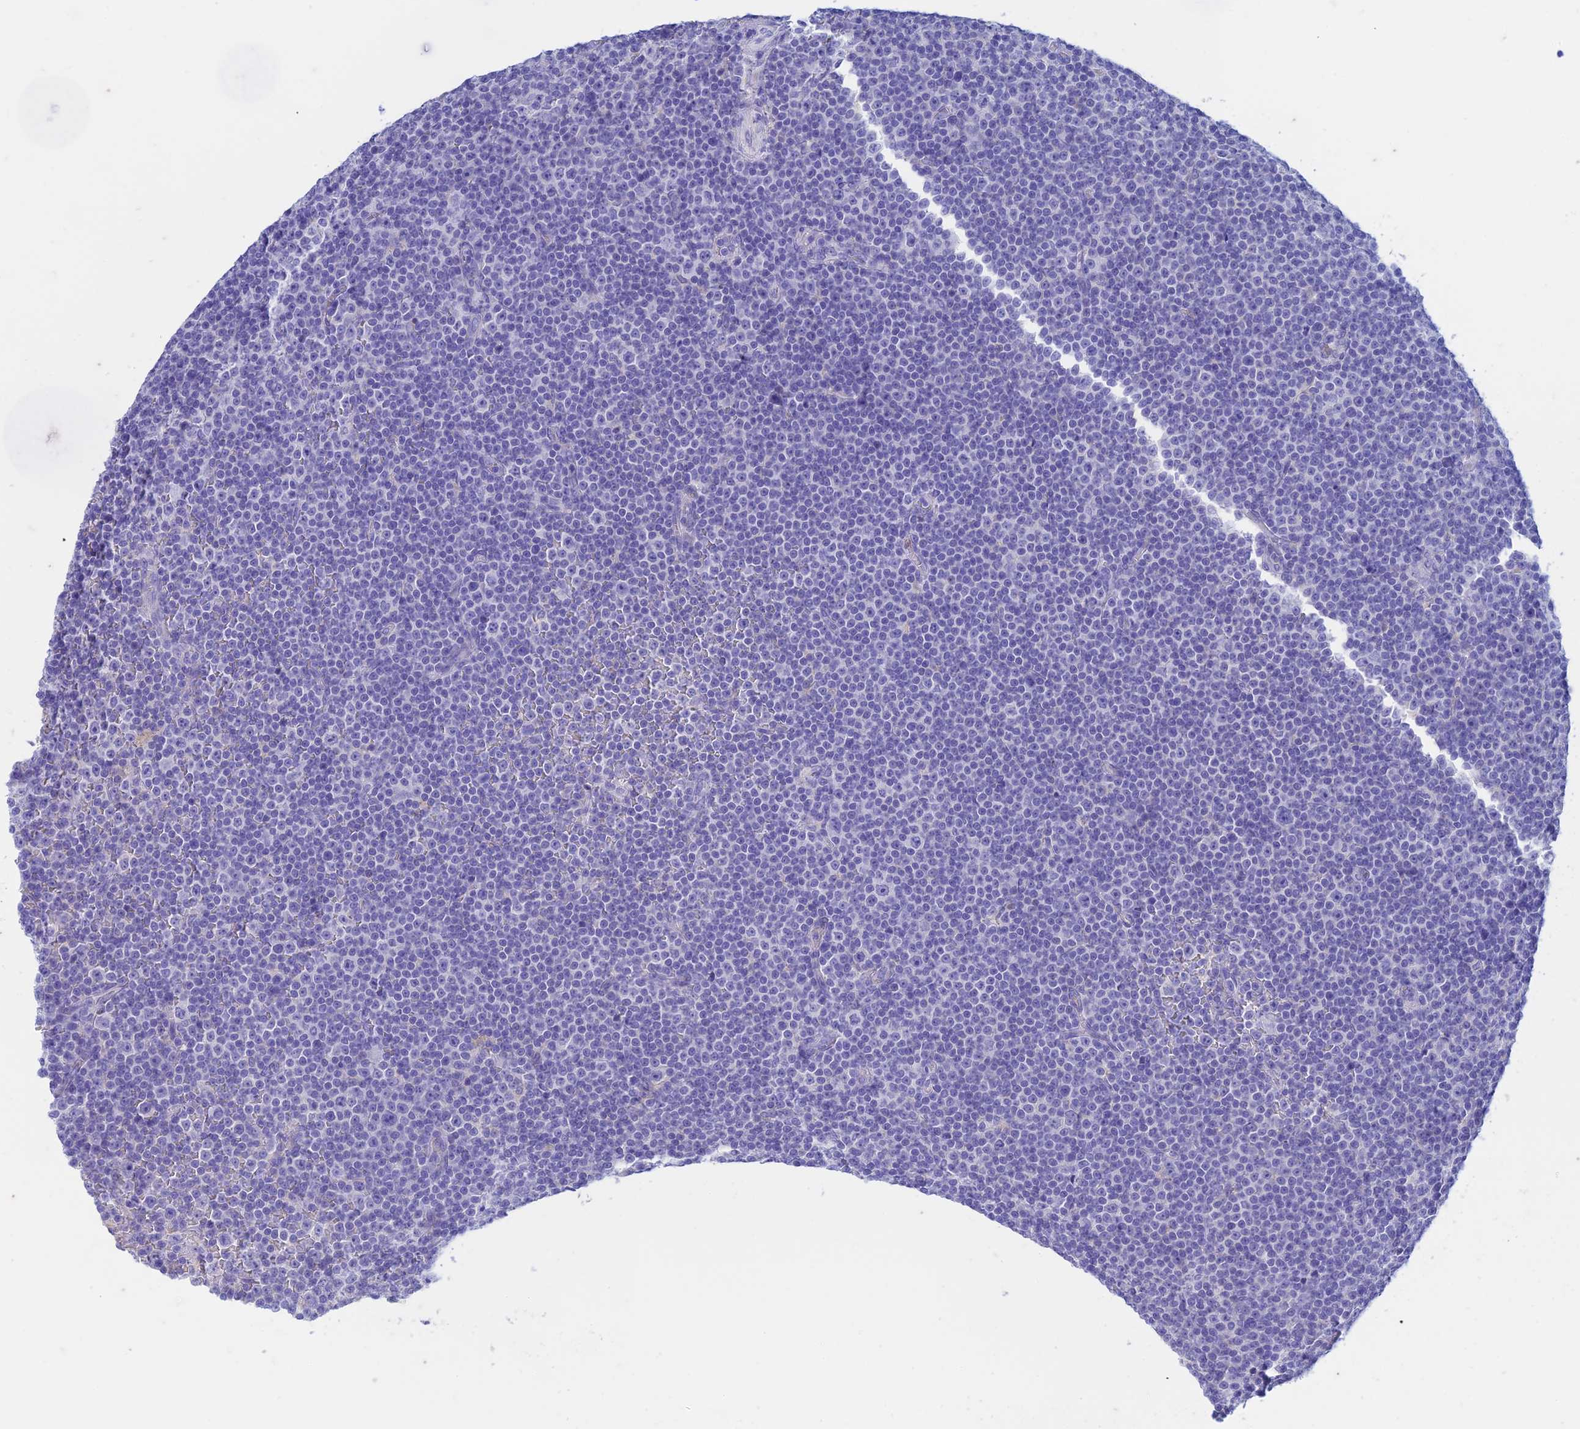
{"staining": {"intensity": "negative", "quantity": "none", "location": "none"}, "tissue": "lymphoma", "cell_type": "Tumor cells", "image_type": "cancer", "snomed": [{"axis": "morphology", "description": "Malignant lymphoma, non-Hodgkin's type, Low grade"}, {"axis": "topography", "description": "Lymph node"}], "caption": "There is no significant expression in tumor cells of malignant lymphoma, non-Hodgkin's type (low-grade).", "gene": "FGF7", "patient": {"sex": "female", "age": 67}}